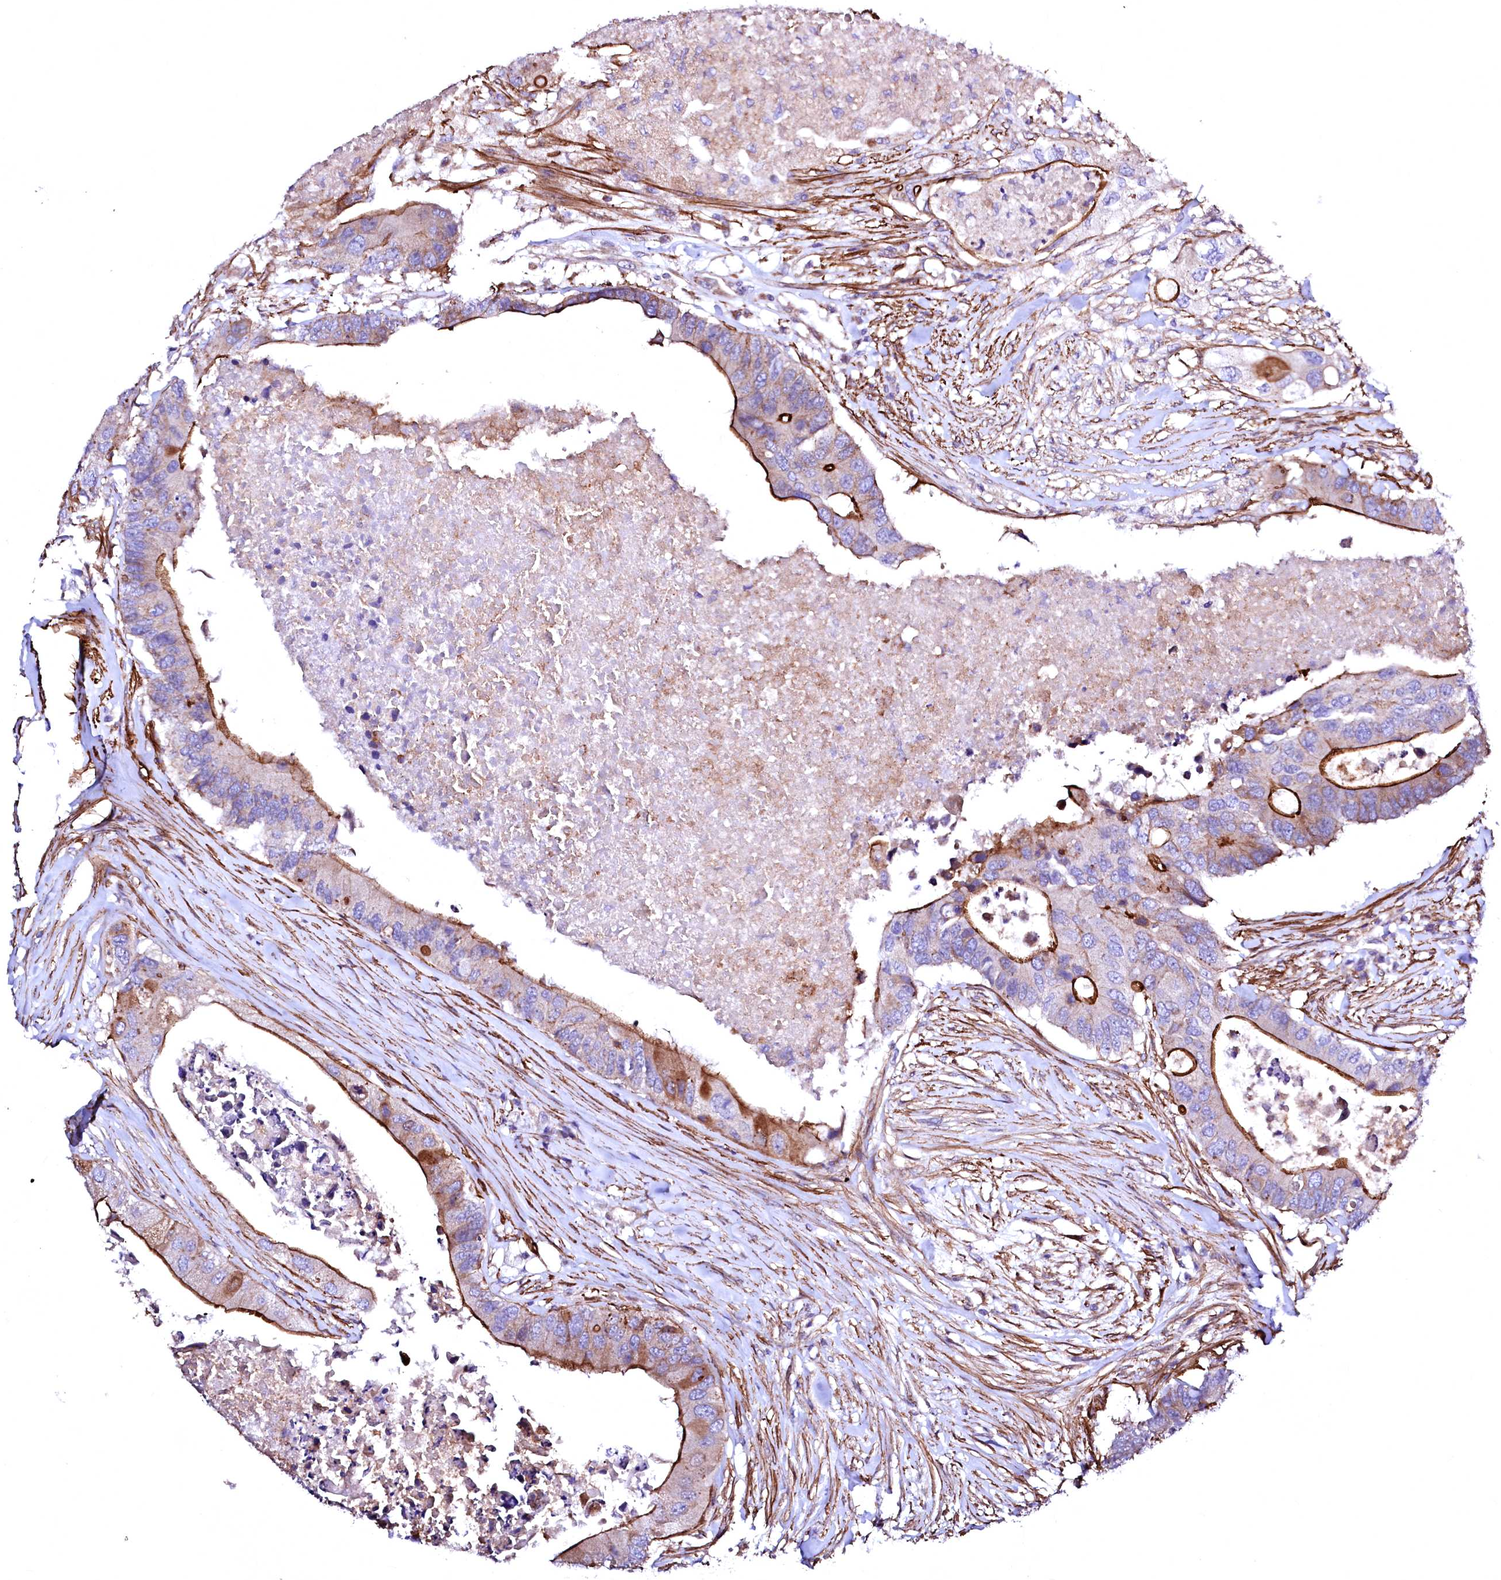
{"staining": {"intensity": "strong", "quantity": "25%-75%", "location": "cytoplasmic/membranous"}, "tissue": "colorectal cancer", "cell_type": "Tumor cells", "image_type": "cancer", "snomed": [{"axis": "morphology", "description": "Adenocarcinoma, NOS"}, {"axis": "topography", "description": "Colon"}], "caption": "A histopathology image of adenocarcinoma (colorectal) stained for a protein reveals strong cytoplasmic/membranous brown staining in tumor cells. The staining was performed using DAB (3,3'-diaminobenzidine) to visualize the protein expression in brown, while the nuclei were stained in blue with hematoxylin (Magnification: 20x).", "gene": "GPR176", "patient": {"sex": "male", "age": 71}}